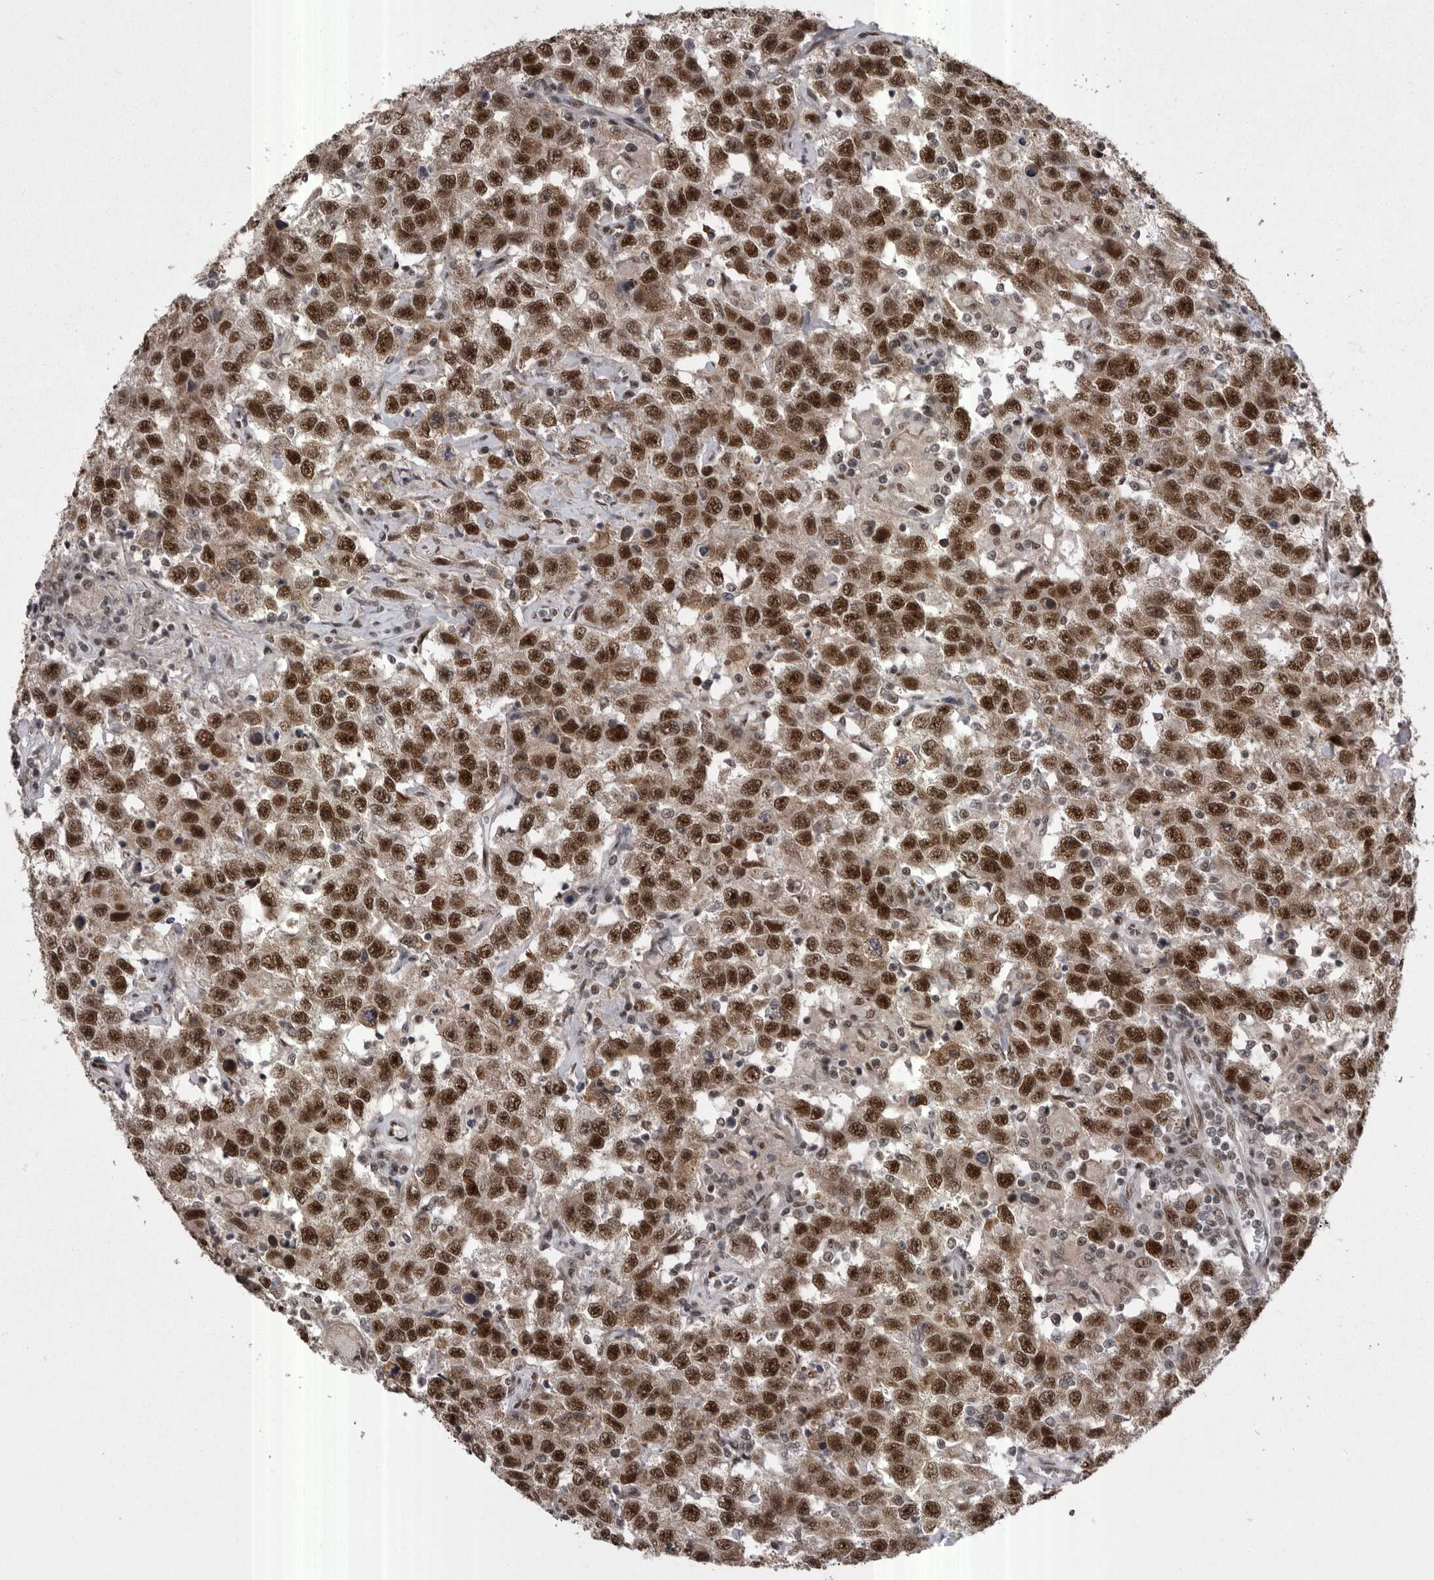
{"staining": {"intensity": "strong", "quantity": ">75%", "location": "nuclear"}, "tissue": "testis cancer", "cell_type": "Tumor cells", "image_type": "cancer", "snomed": [{"axis": "morphology", "description": "Seminoma, NOS"}, {"axis": "topography", "description": "Testis"}], "caption": "The photomicrograph demonstrates a brown stain indicating the presence of a protein in the nuclear of tumor cells in testis cancer.", "gene": "MEPCE", "patient": {"sex": "male", "age": 41}}